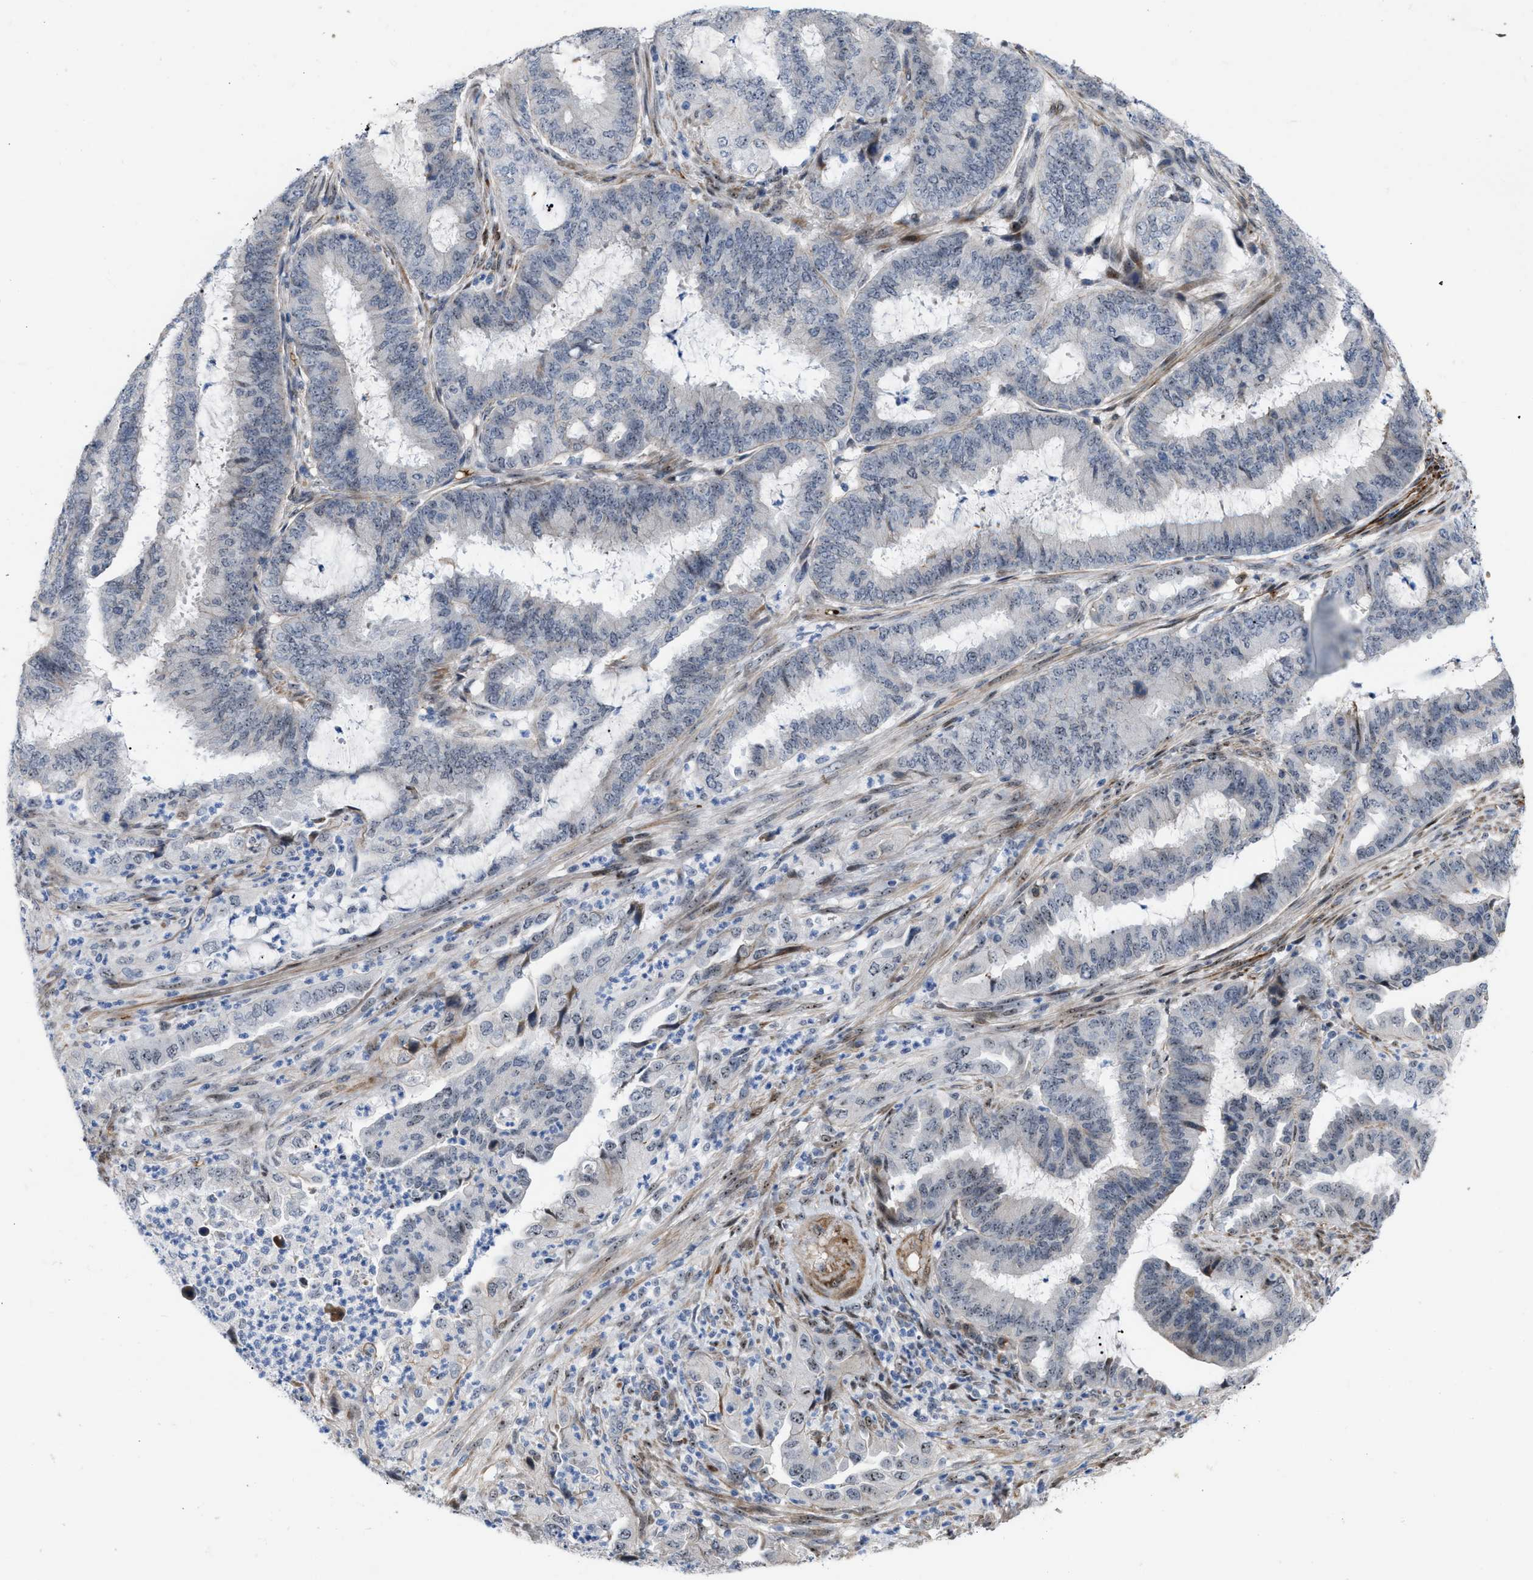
{"staining": {"intensity": "weak", "quantity": "25%-75%", "location": "nuclear"}, "tissue": "endometrial cancer", "cell_type": "Tumor cells", "image_type": "cancer", "snomed": [{"axis": "morphology", "description": "Adenocarcinoma, NOS"}, {"axis": "topography", "description": "Endometrium"}], "caption": "Endometrial cancer stained with DAB (3,3'-diaminobenzidine) IHC shows low levels of weak nuclear expression in about 25%-75% of tumor cells.", "gene": "POLR1F", "patient": {"sex": "female", "age": 51}}